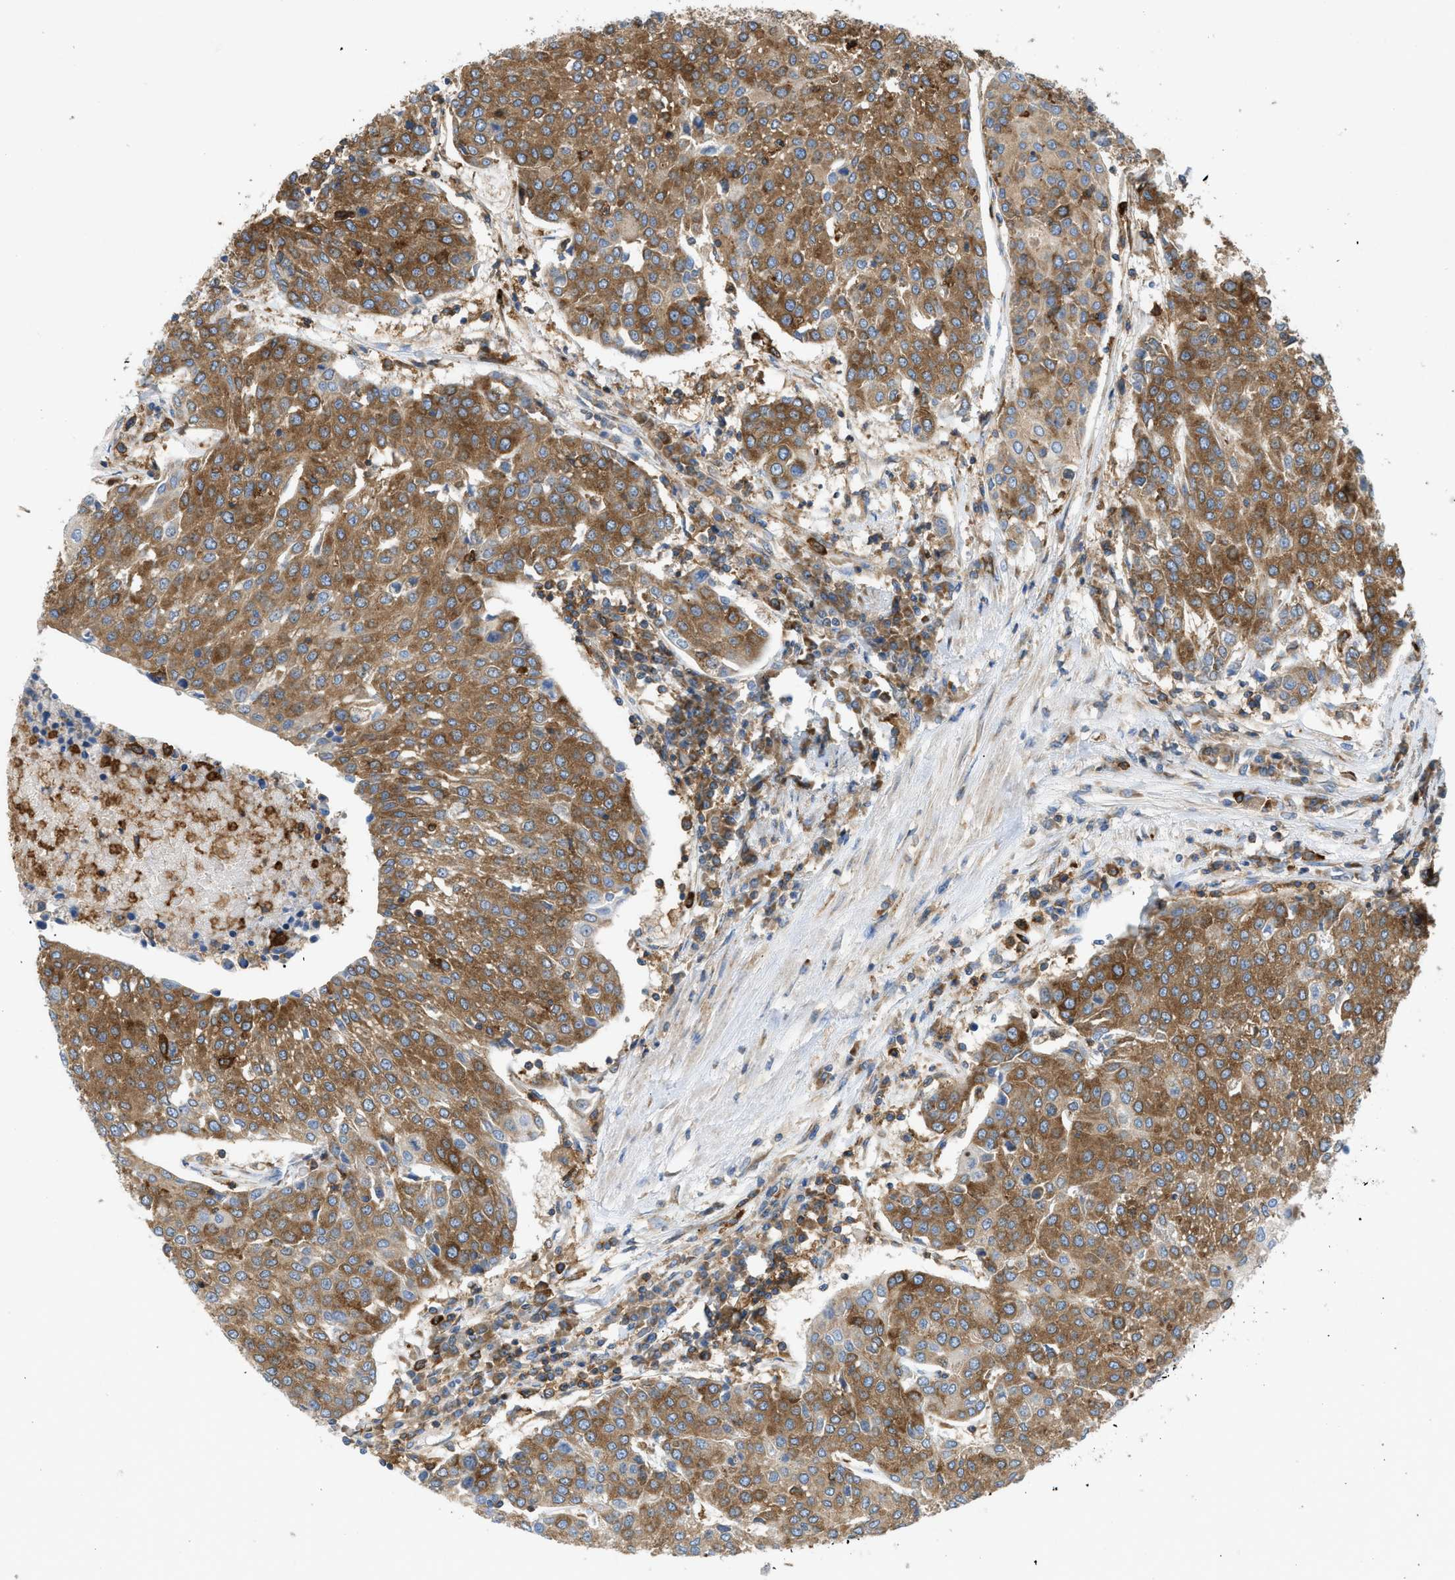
{"staining": {"intensity": "moderate", "quantity": ">75%", "location": "cytoplasmic/membranous"}, "tissue": "urothelial cancer", "cell_type": "Tumor cells", "image_type": "cancer", "snomed": [{"axis": "morphology", "description": "Urothelial carcinoma, High grade"}, {"axis": "topography", "description": "Urinary bladder"}], "caption": "High-grade urothelial carcinoma stained with a protein marker shows moderate staining in tumor cells.", "gene": "GPAT4", "patient": {"sex": "female", "age": 85}}